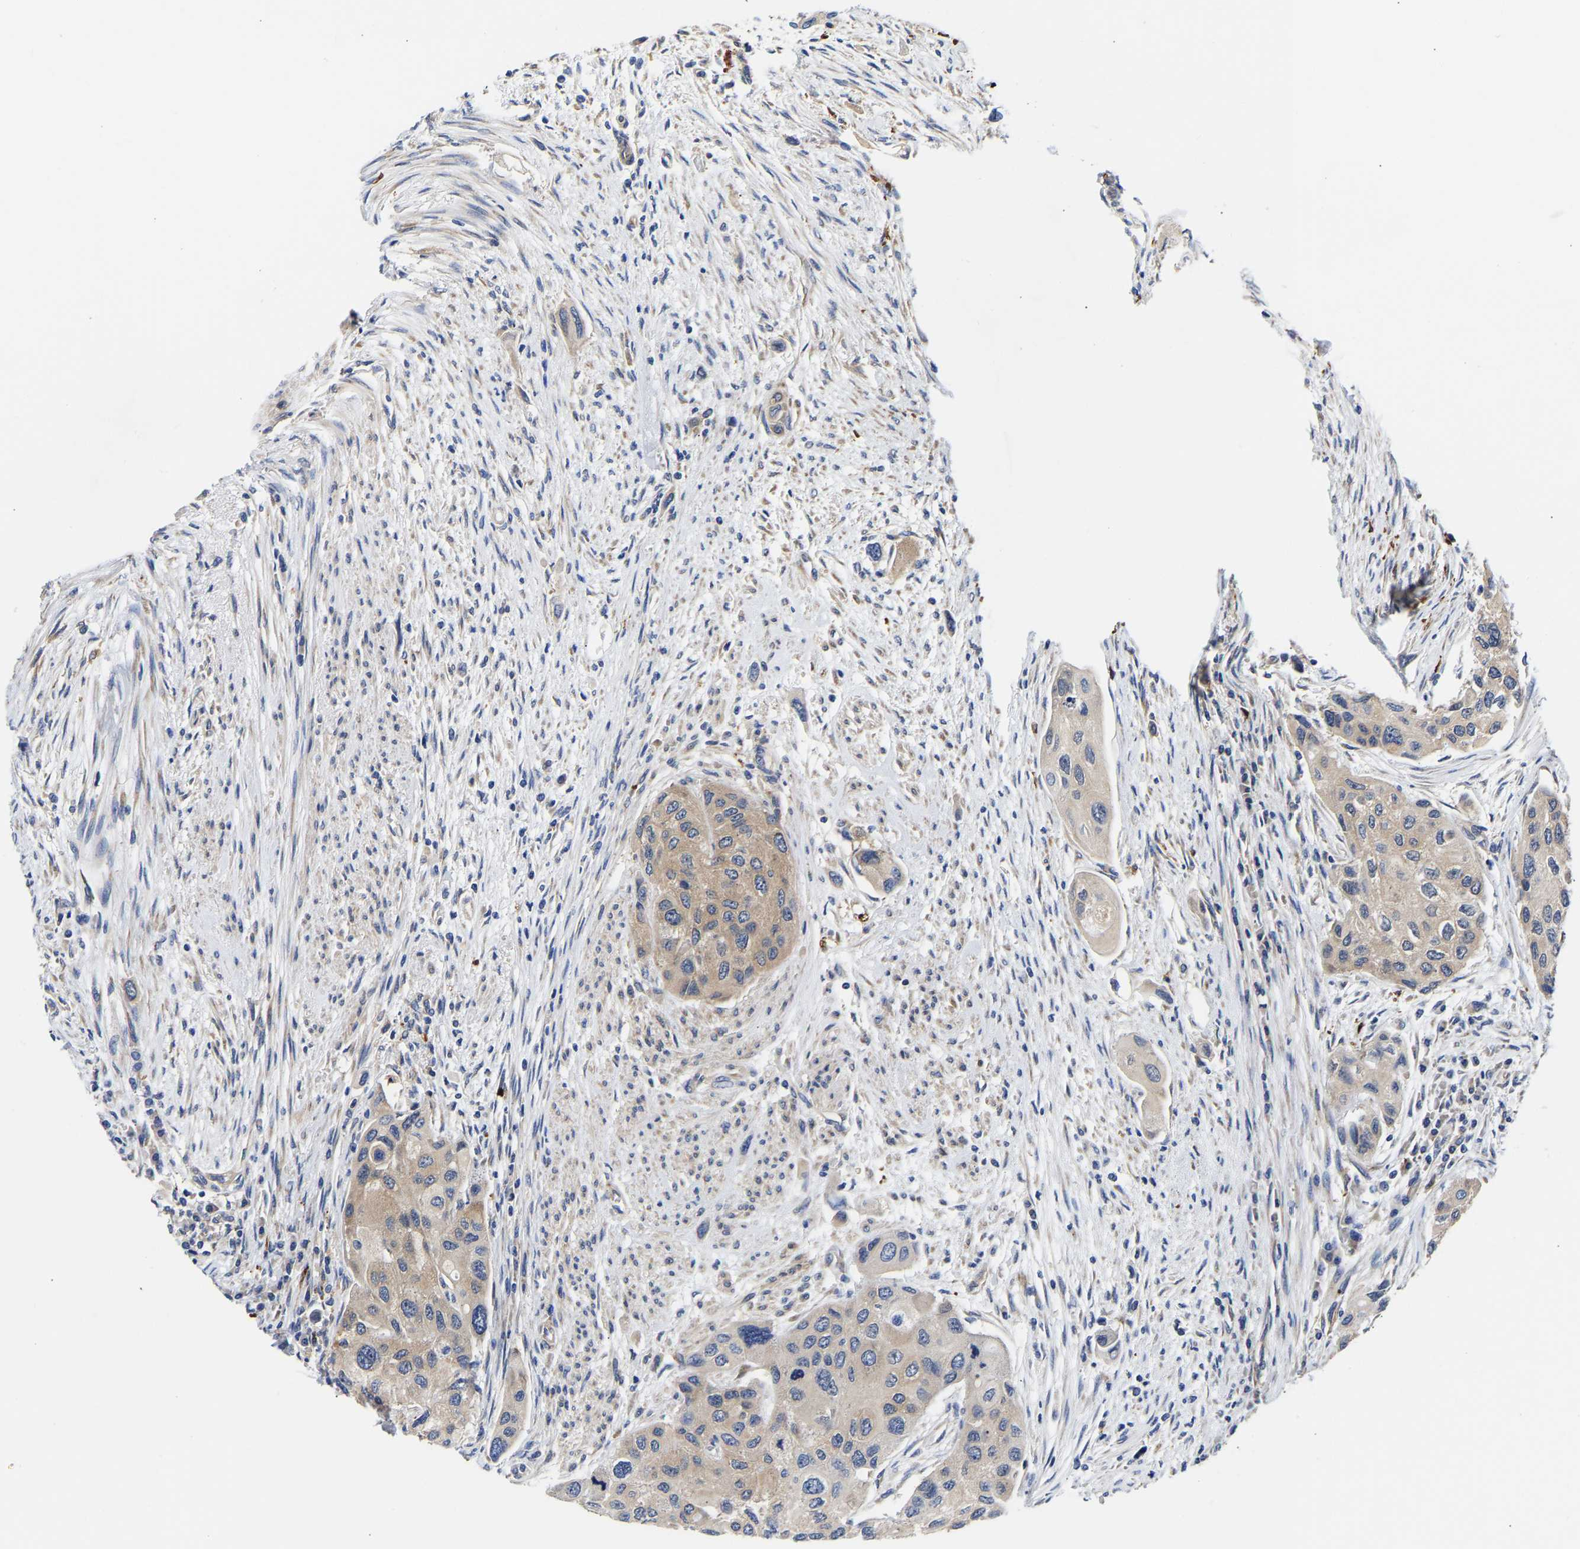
{"staining": {"intensity": "weak", "quantity": "<25%", "location": "cytoplasmic/membranous"}, "tissue": "urothelial cancer", "cell_type": "Tumor cells", "image_type": "cancer", "snomed": [{"axis": "morphology", "description": "Urothelial carcinoma, High grade"}, {"axis": "topography", "description": "Urinary bladder"}], "caption": "Urothelial carcinoma (high-grade) was stained to show a protein in brown. There is no significant expression in tumor cells. Brightfield microscopy of IHC stained with DAB (brown) and hematoxylin (blue), captured at high magnification.", "gene": "CCDC6", "patient": {"sex": "female", "age": 56}}